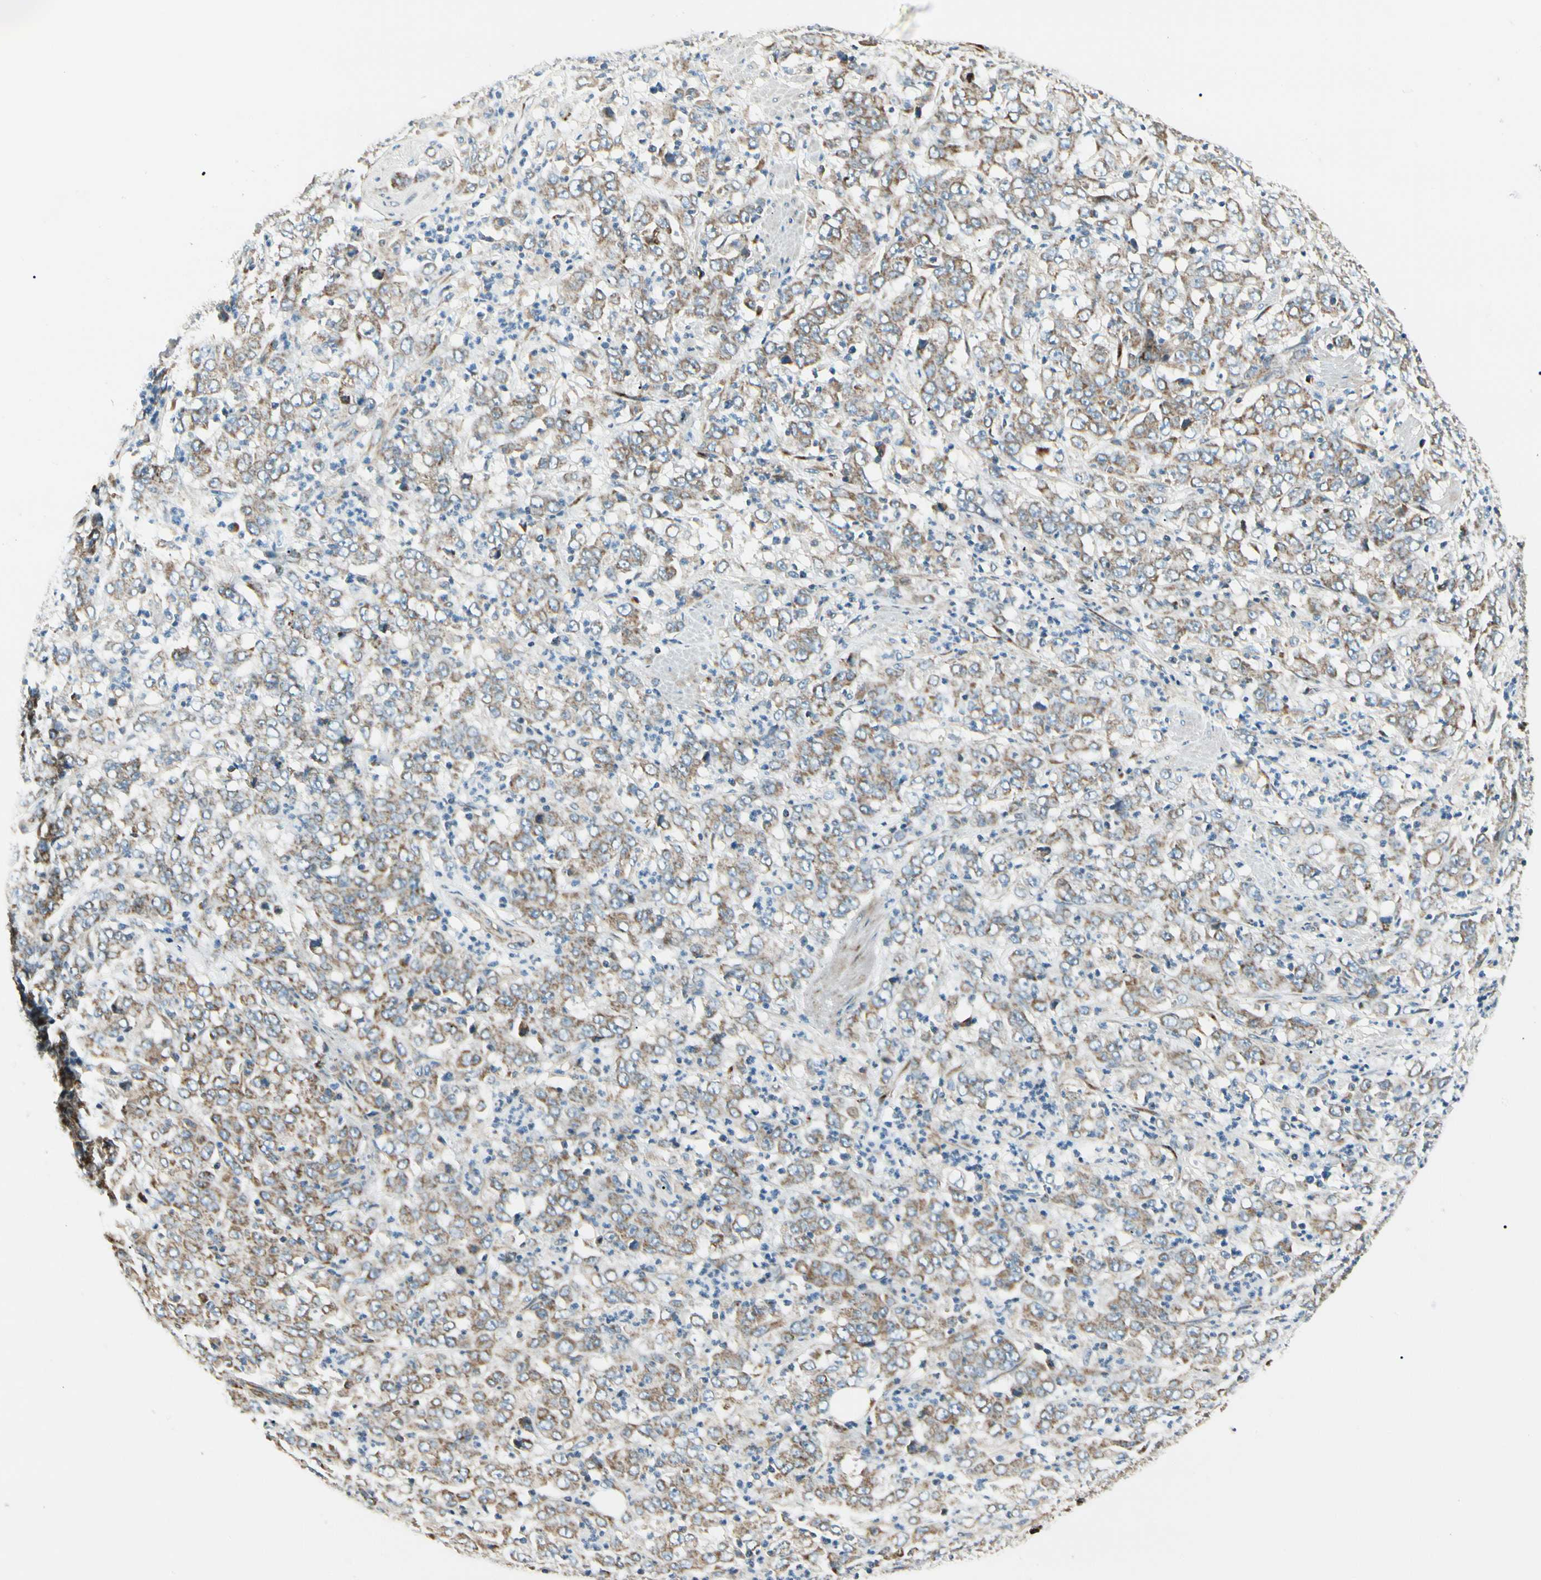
{"staining": {"intensity": "weak", "quantity": ">75%", "location": "cytoplasmic/membranous"}, "tissue": "stomach cancer", "cell_type": "Tumor cells", "image_type": "cancer", "snomed": [{"axis": "morphology", "description": "Adenocarcinoma, NOS"}, {"axis": "topography", "description": "Stomach, lower"}], "caption": "A brown stain labels weak cytoplasmic/membranous positivity of a protein in stomach adenocarcinoma tumor cells.", "gene": "MRPL9", "patient": {"sex": "female", "age": 71}}